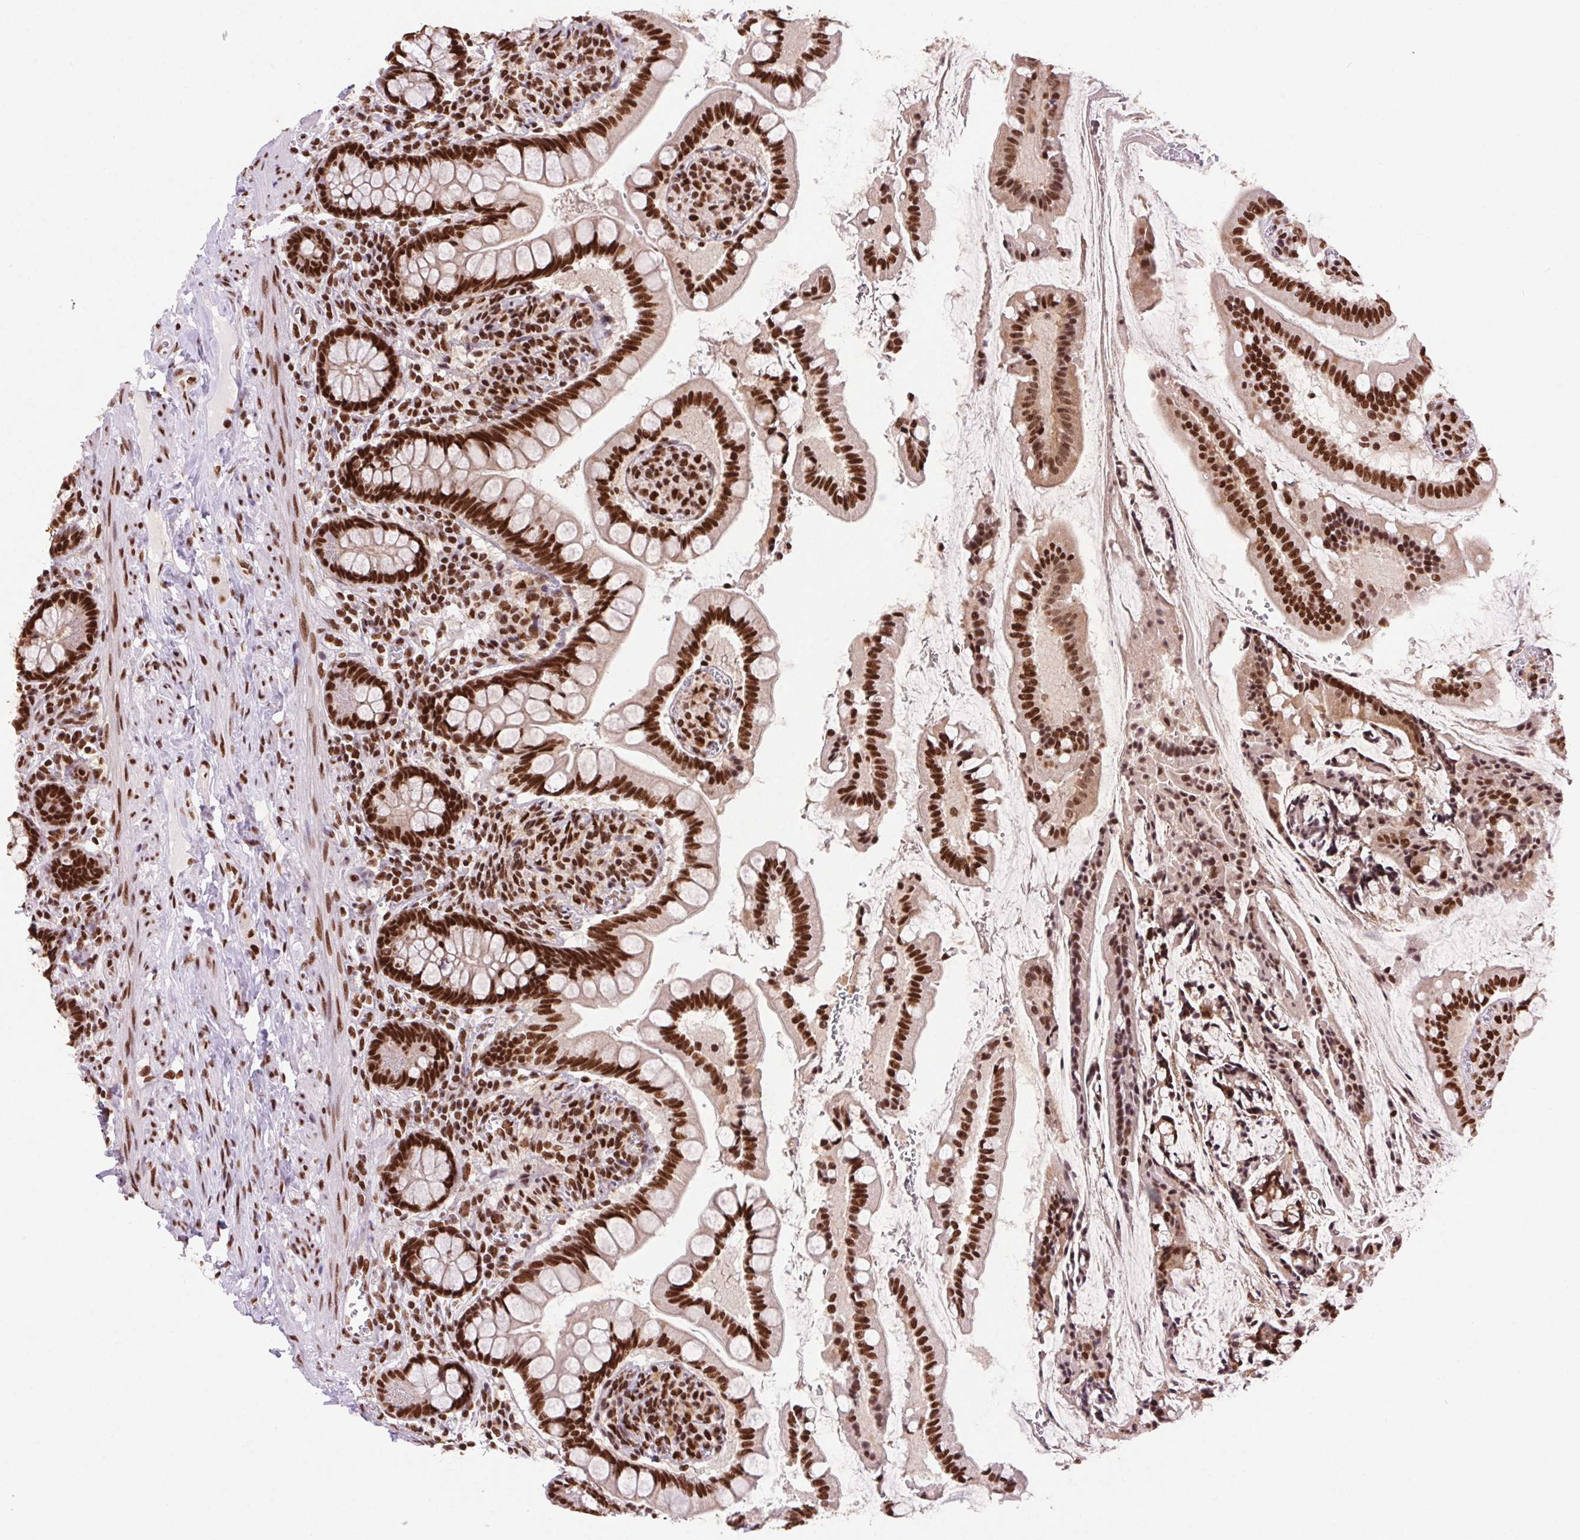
{"staining": {"intensity": "strong", "quantity": ">75%", "location": "nuclear"}, "tissue": "small intestine", "cell_type": "Glandular cells", "image_type": "normal", "snomed": [{"axis": "morphology", "description": "Normal tissue, NOS"}, {"axis": "topography", "description": "Small intestine"}], "caption": "Glandular cells display high levels of strong nuclear positivity in approximately >75% of cells in normal human small intestine.", "gene": "ZNF207", "patient": {"sex": "female", "age": 56}}